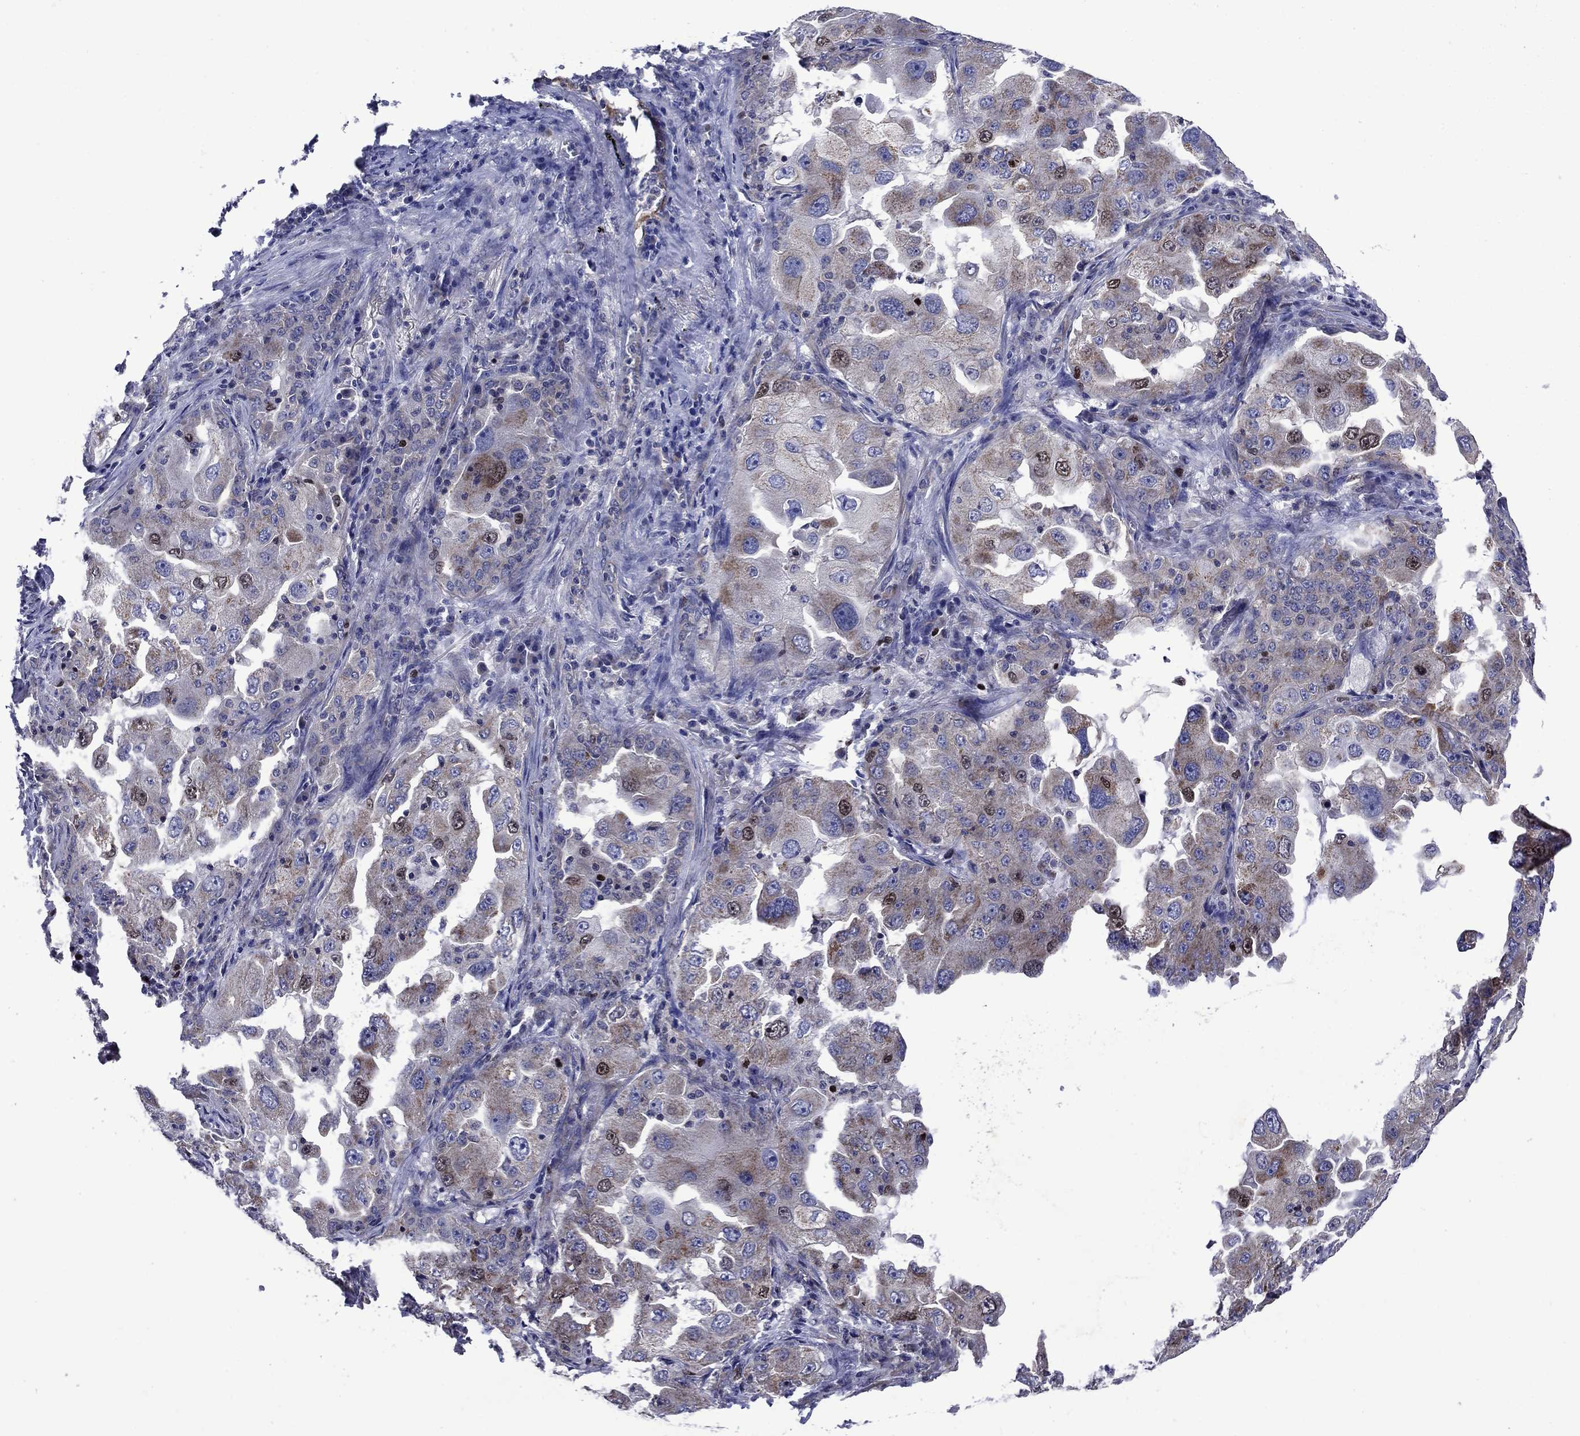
{"staining": {"intensity": "moderate", "quantity": "<25%", "location": "nuclear"}, "tissue": "lung cancer", "cell_type": "Tumor cells", "image_type": "cancer", "snomed": [{"axis": "morphology", "description": "Adenocarcinoma, NOS"}, {"axis": "topography", "description": "Lung"}], "caption": "About <25% of tumor cells in lung adenocarcinoma reveal moderate nuclear protein expression as visualized by brown immunohistochemical staining.", "gene": "KIF22", "patient": {"sex": "female", "age": 61}}